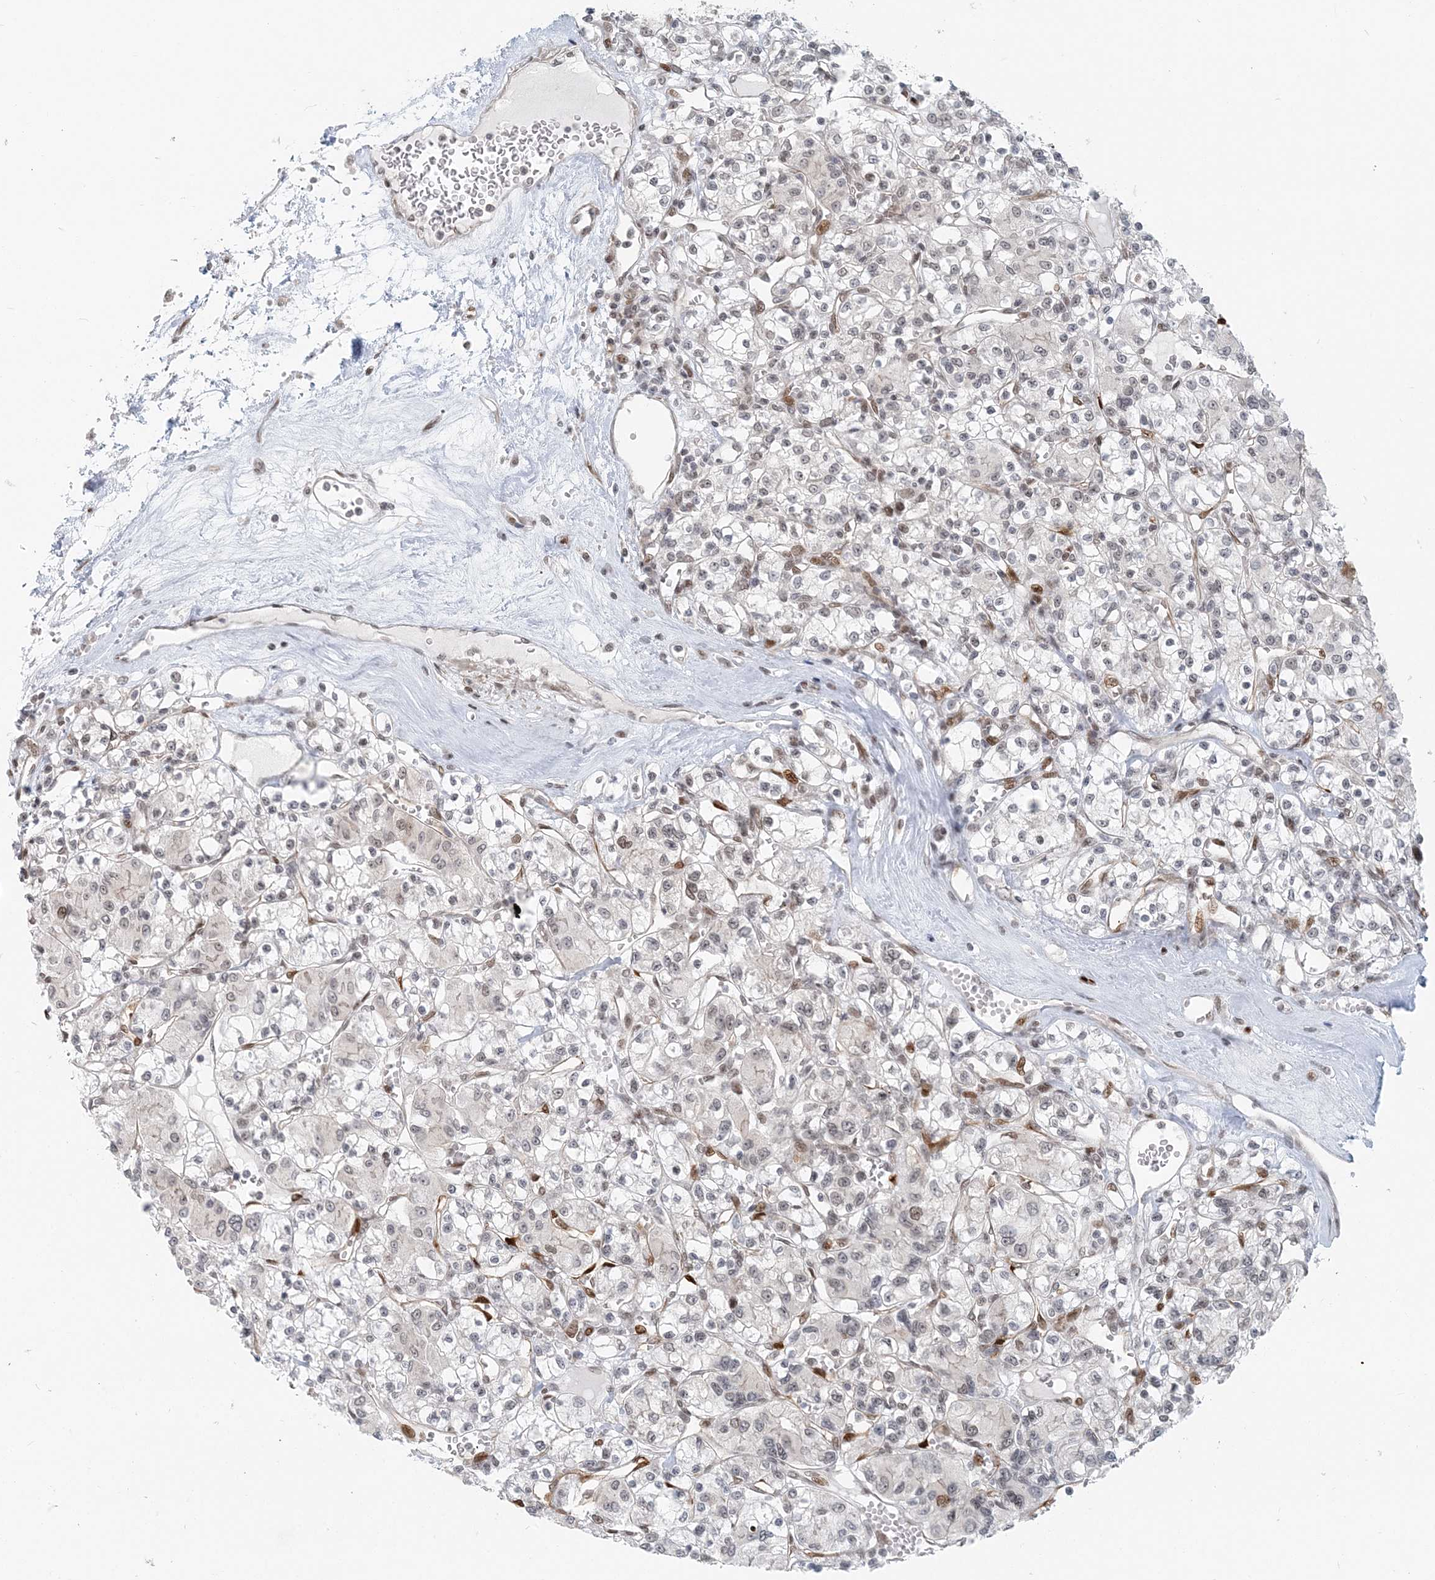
{"staining": {"intensity": "negative", "quantity": "none", "location": "none"}, "tissue": "renal cancer", "cell_type": "Tumor cells", "image_type": "cancer", "snomed": [{"axis": "morphology", "description": "Adenocarcinoma, NOS"}, {"axis": "topography", "description": "Kidney"}], "caption": "The IHC image has no significant staining in tumor cells of renal cancer tissue.", "gene": "BAZ1B", "patient": {"sex": "female", "age": 59}}